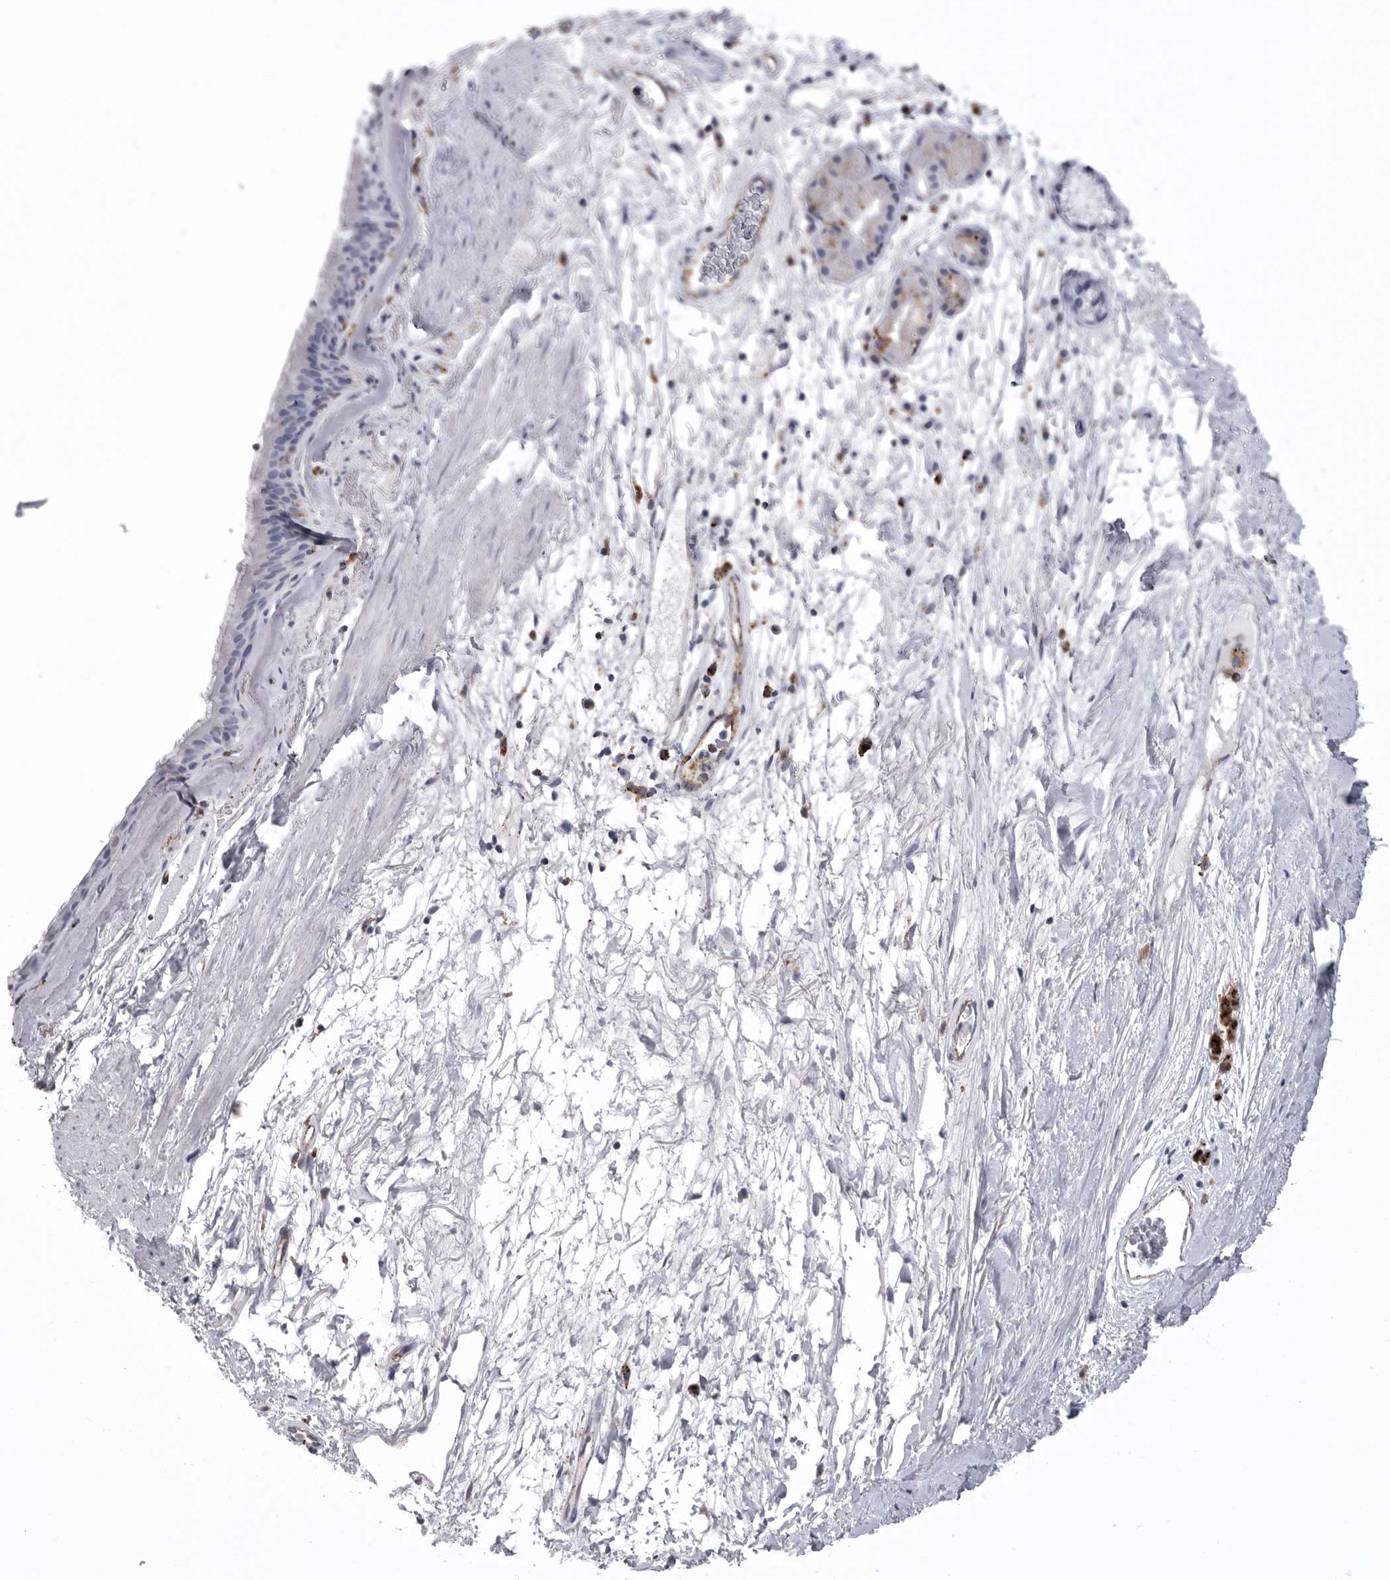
{"staining": {"intensity": "negative", "quantity": "none", "location": "none"}, "tissue": "bronchus", "cell_type": "Respiratory epithelial cells", "image_type": "normal", "snomed": [{"axis": "morphology", "description": "Normal tissue, NOS"}, {"axis": "topography", "description": "Cartilage tissue"}], "caption": "IHC of benign human bronchus displays no staining in respiratory epithelial cells.", "gene": "PSPN", "patient": {"sex": "female", "age": 63}}